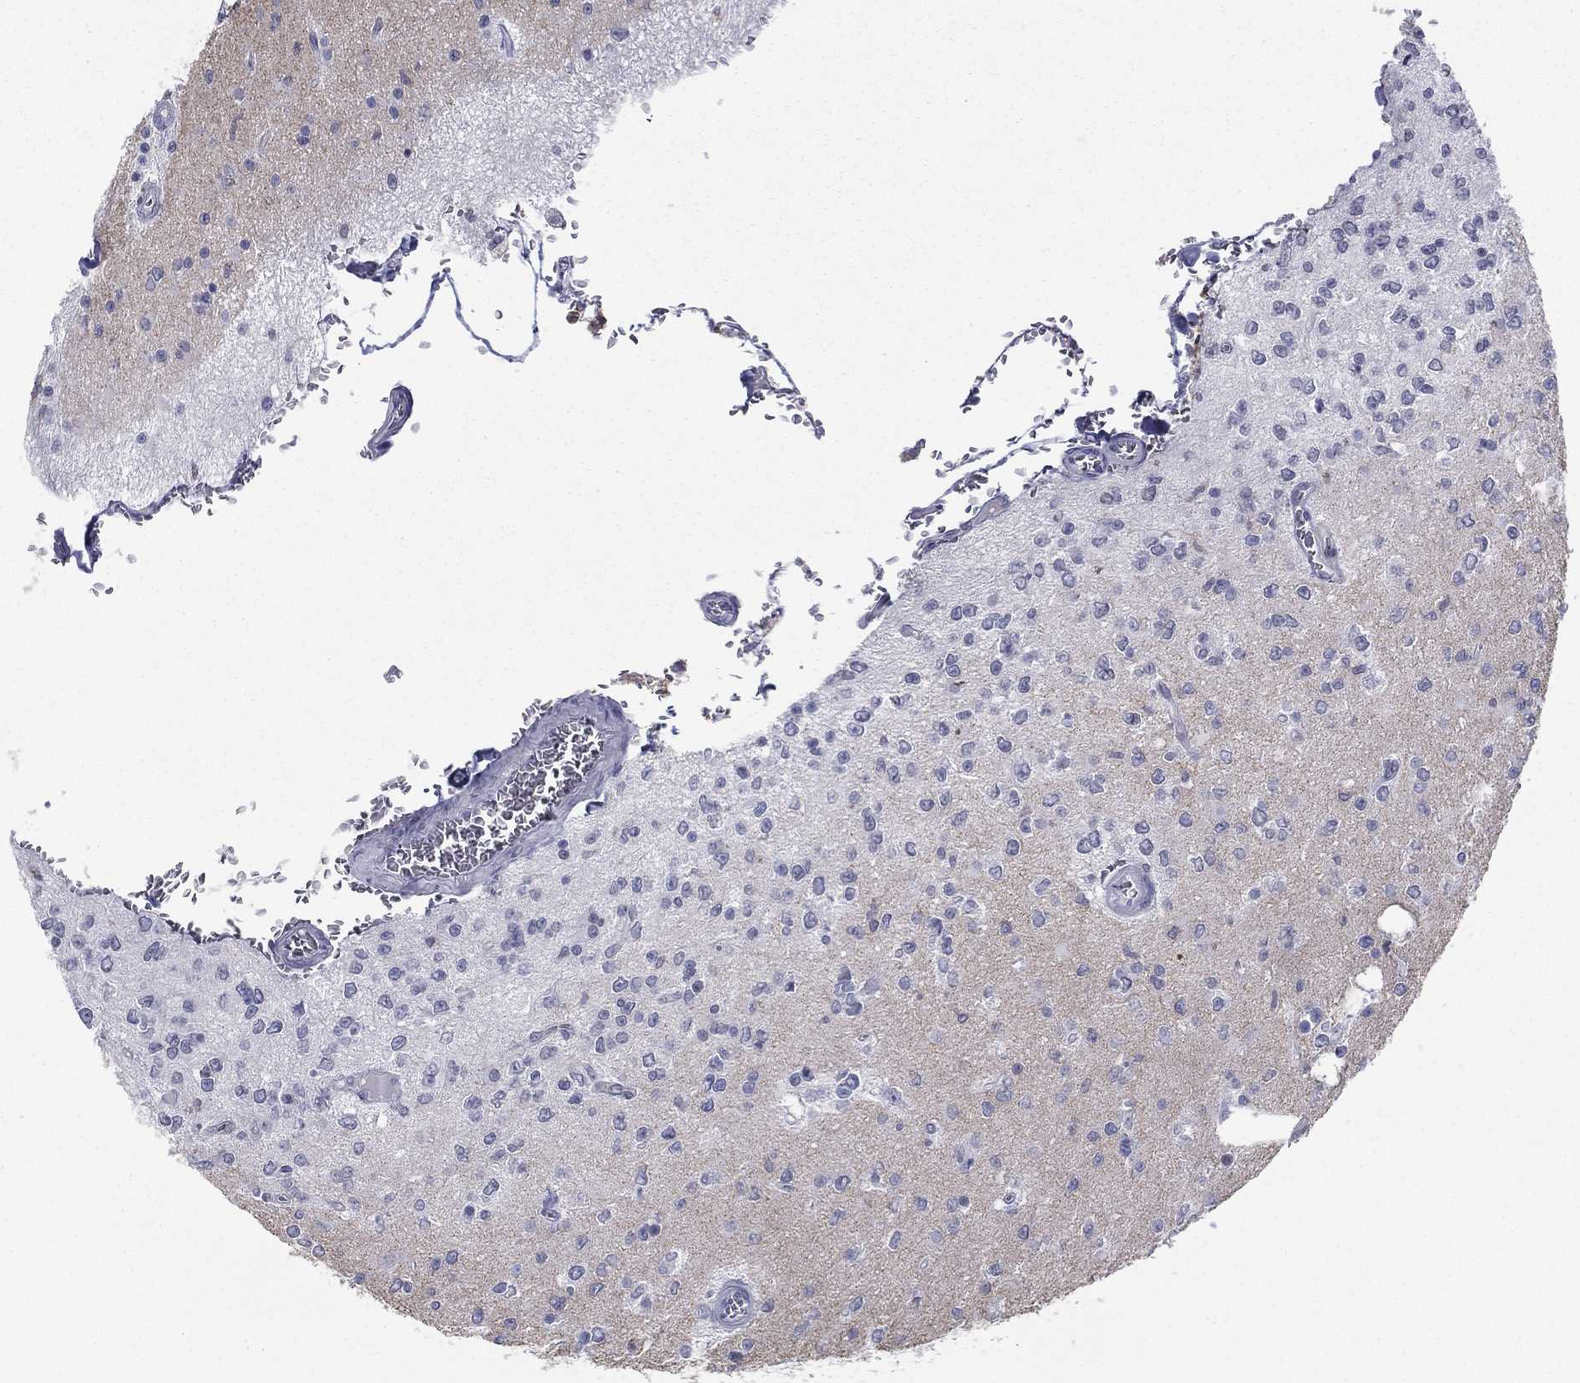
{"staining": {"intensity": "negative", "quantity": "none", "location": "none"}, "tissue": "glioma", "cell_type": "Tumor cells", "image_type": "cancer", "snomed": [{"axis": "morphology", "description": "Glioma, malignant, Low grade"}, {"axis": "topography", "description": "Brain"}], "caption": "IHC of malignant glioma (low-grade) reveals no positivity in tumor cells.", "gene": "EVI2B", "patient": {"sex": "female", "age": 45}}